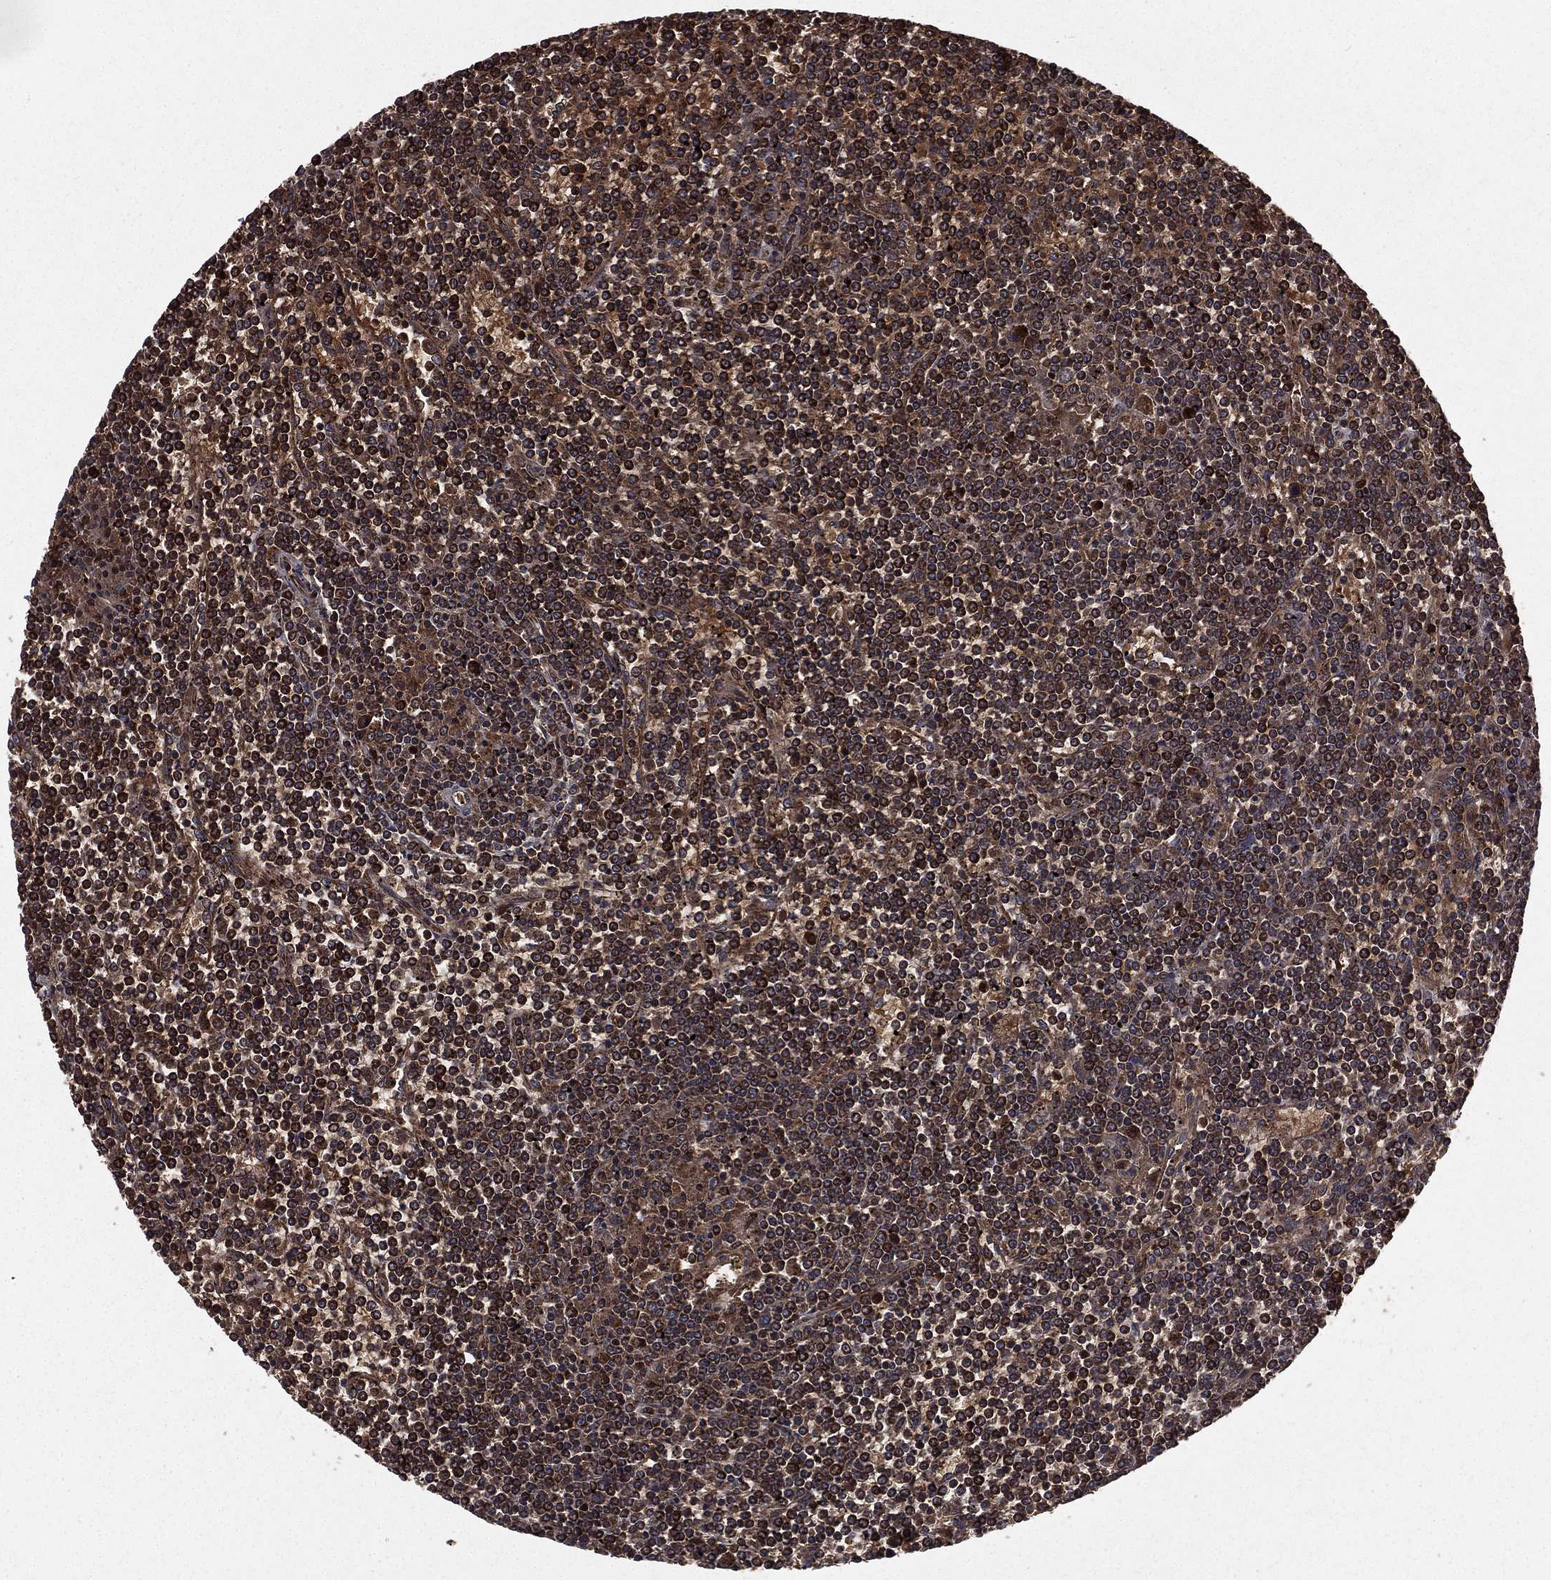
{"staining": {"intensity": "moderate", "quantity": "25%-75%", "location": "cytoplasmic/membranous,nuclear"}, "tissue": "lymphoma", "cell_type": "Tumor cells", "image_type": "cancer", "snomed": [{"axis": "morphology", "description": "Malignant lymphoma, non-Hodgkin's type, Low grade"}, {"axis": "topography", "description": "Spleen"}], "caption": "Protein expression analysis of malignant lymphoma, non-Hodgkin's type (low-grade) shows moderate cytoplasmic/membranous and nuclear positivity in about 25%-75% of tumor cells. The staining was performed using DAB (3,3'-diaminobenzidine), with brown indicating positive protein expression. Nuclei are stained blue with hematoxylin.", "gene": "LENG8", "patient": {"sex": "female", "age": 19}}